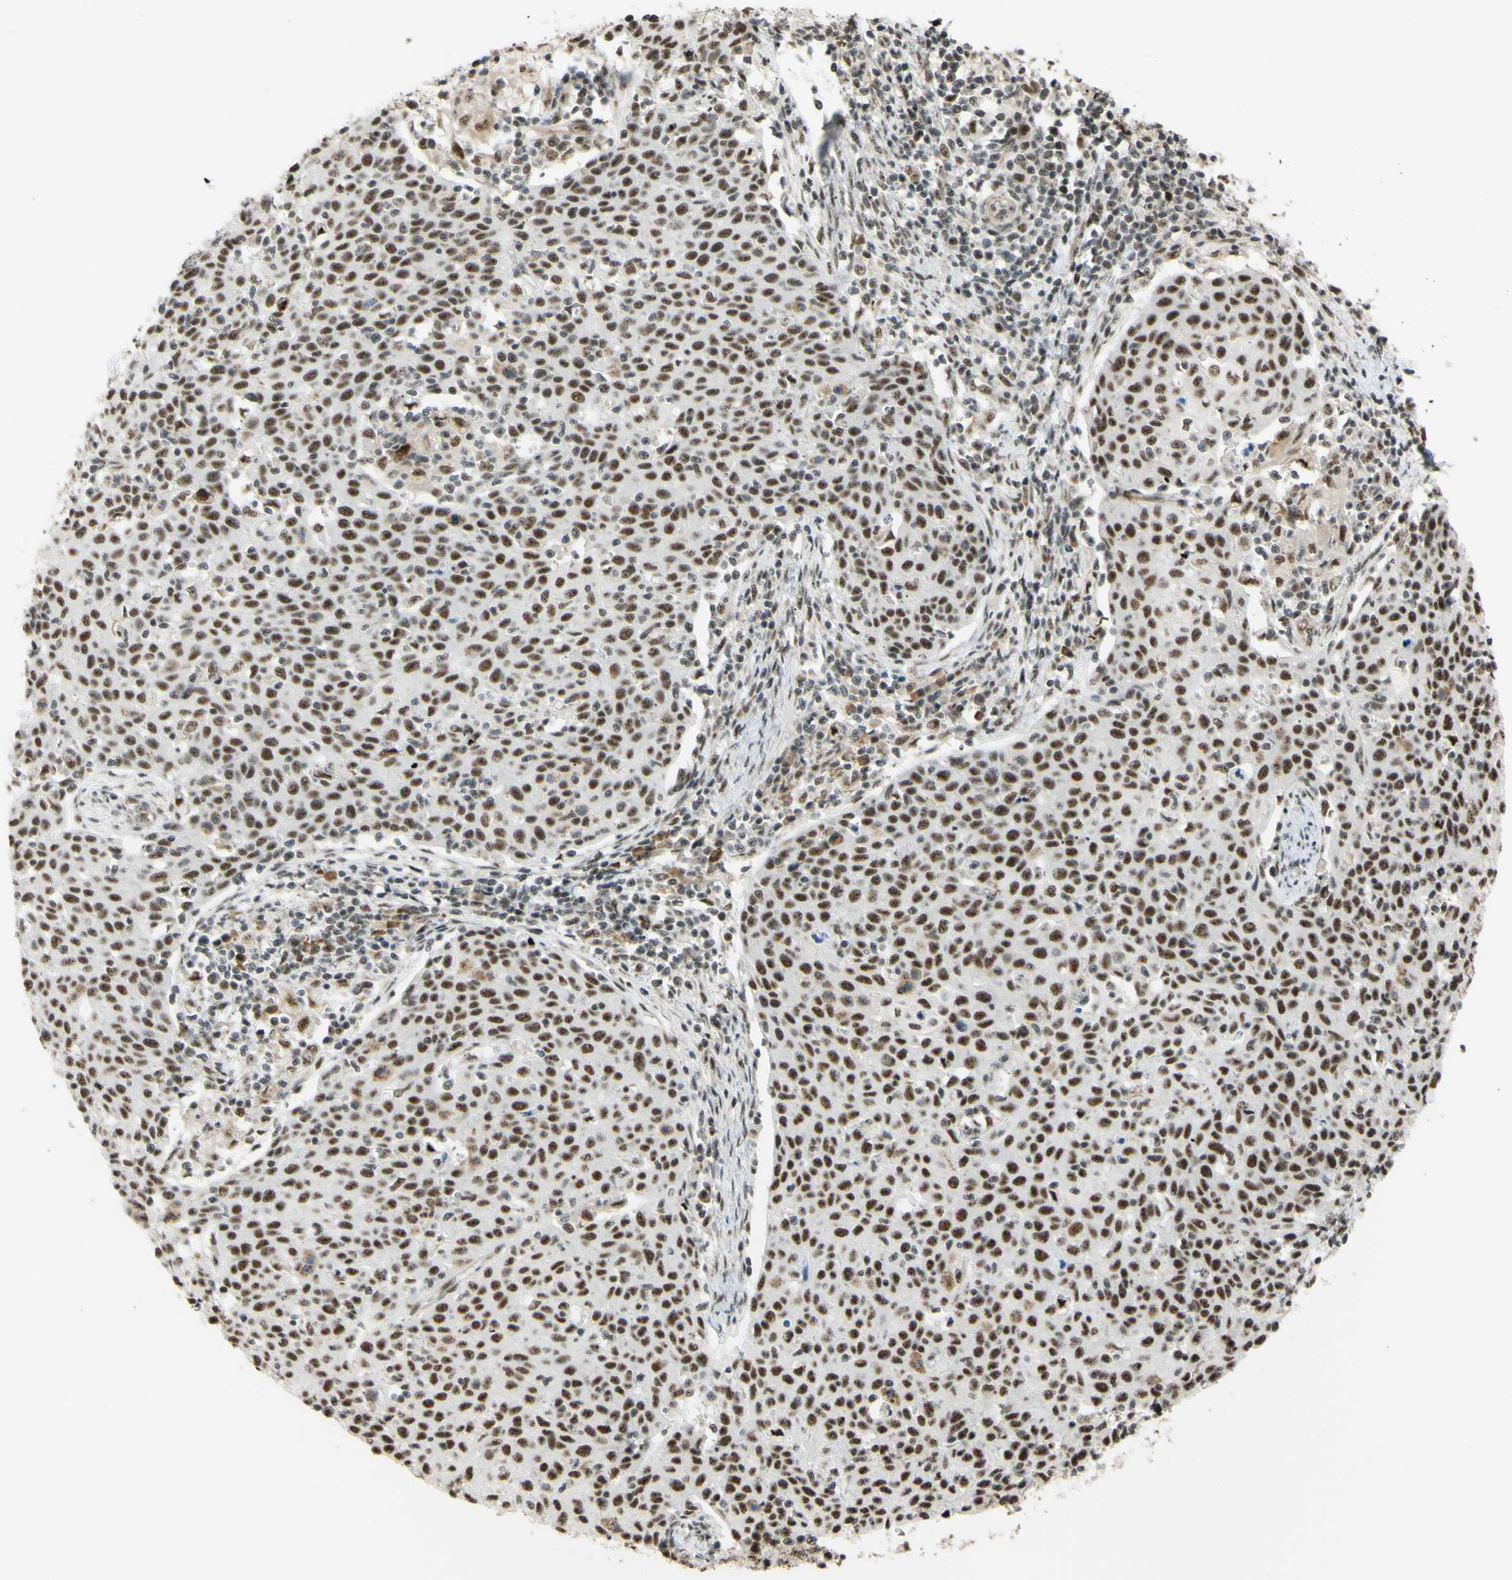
{"staining": {"intensity": "strong", "quantity": ">75%", "location": "nuclear"}, "tissue": "cervical cancer", "cell_type": "Tumor cells", "image_type": "cancer", "snomed": [{"axis": "morphology", "description": "Squamous cell carcinoma, NOS"}, {"axis": "topography", "description": "Cervix"}], "caption": "Immunohistochemical staining of human cervical cancer exhibits high levels of strong nuclear protein staining in about >75% of tumor cells. The staining is performed using DAB brown chromogen to label protein expression. The nuclei are counter-stained blue using hematoxylin.", "gene": "SAP18", "patient": {"sex": "female", "age": 38}}